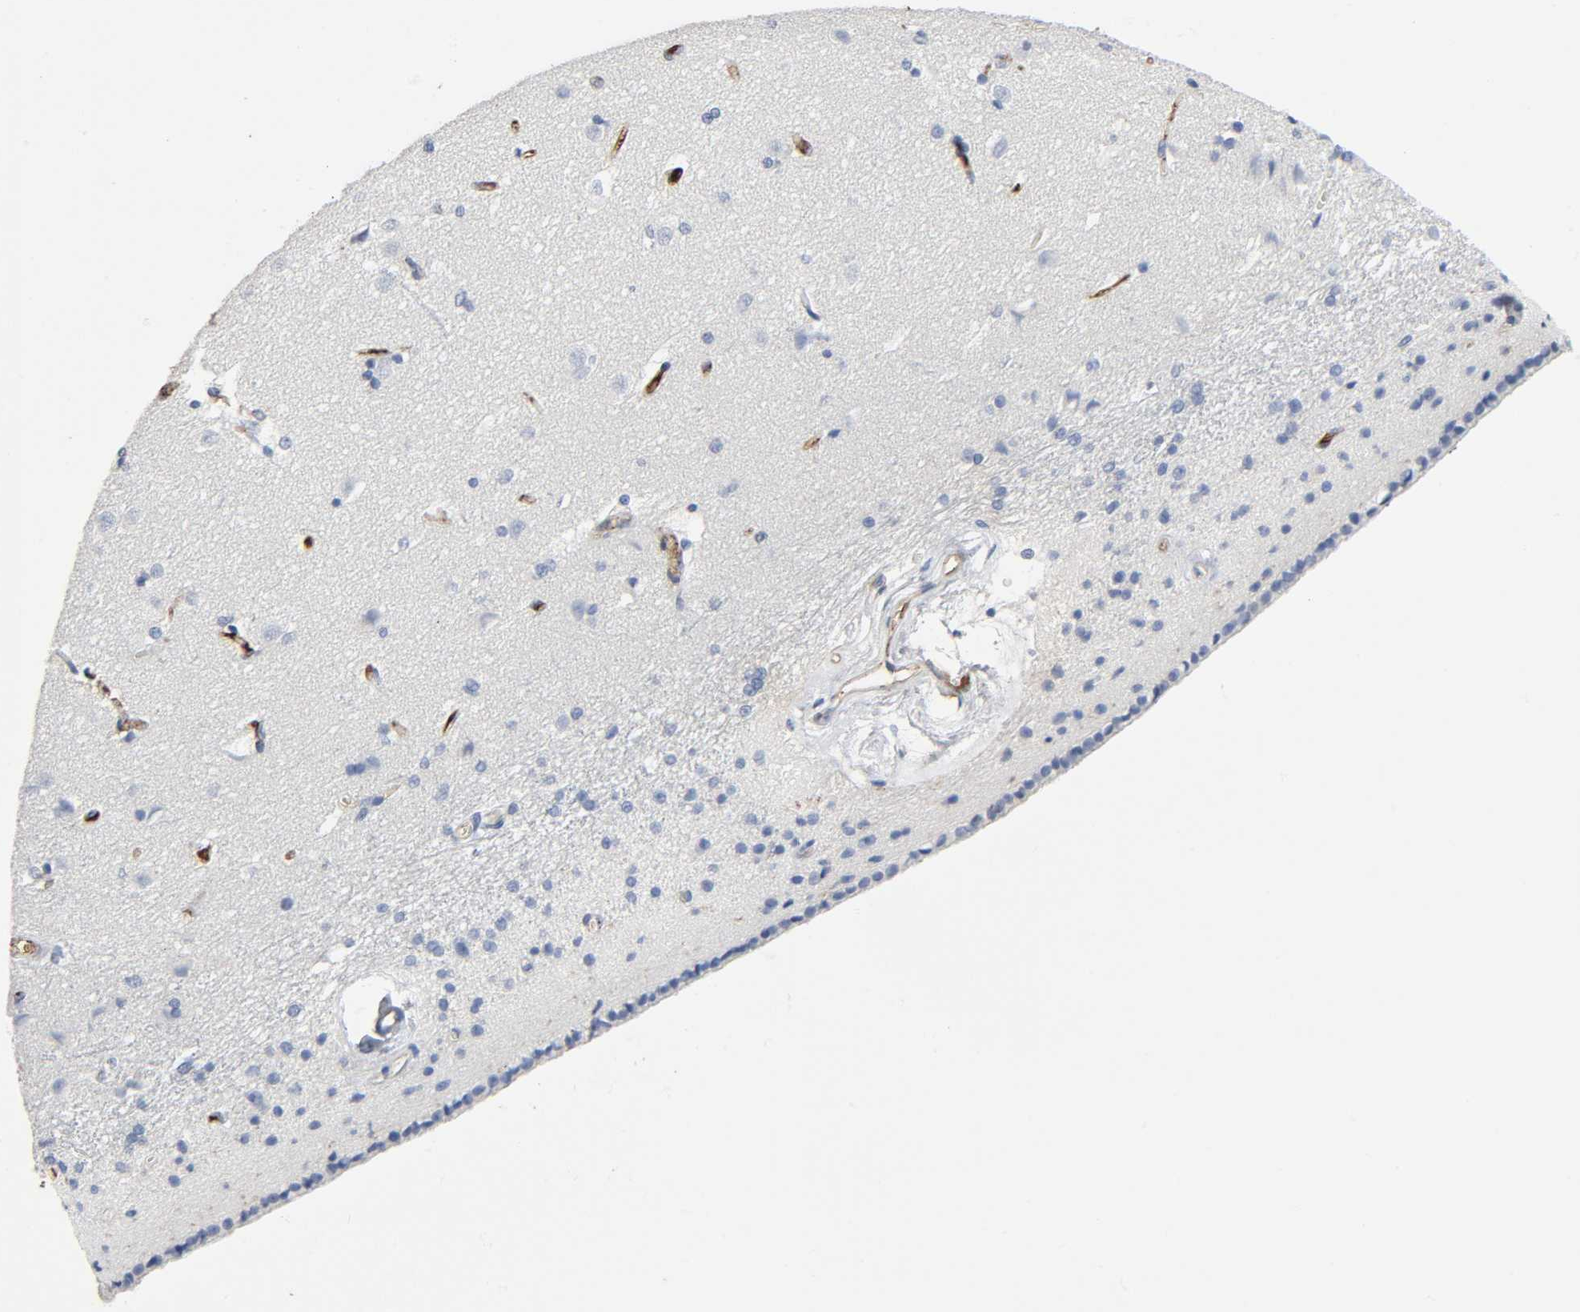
{"staining": {"intensity": "negative", "quantity": "none", "location": "none"}, "tissue": "caudate", "cell_type": "Glial cells", "image_type": "normal", "snomed": [{"axis": "morphology", "description": "Normal tissue, NOS"}, {"axis": "topography", "description": "Lateral ventricle wall"}], "caption": "Immunohistochemistry (IHC) image of unremarkable caudate: human caudate stained with DAB reveals no significant protein staining in glial cells.", "gene": "C3", "patient": {"sex": "female", "age": 19}}